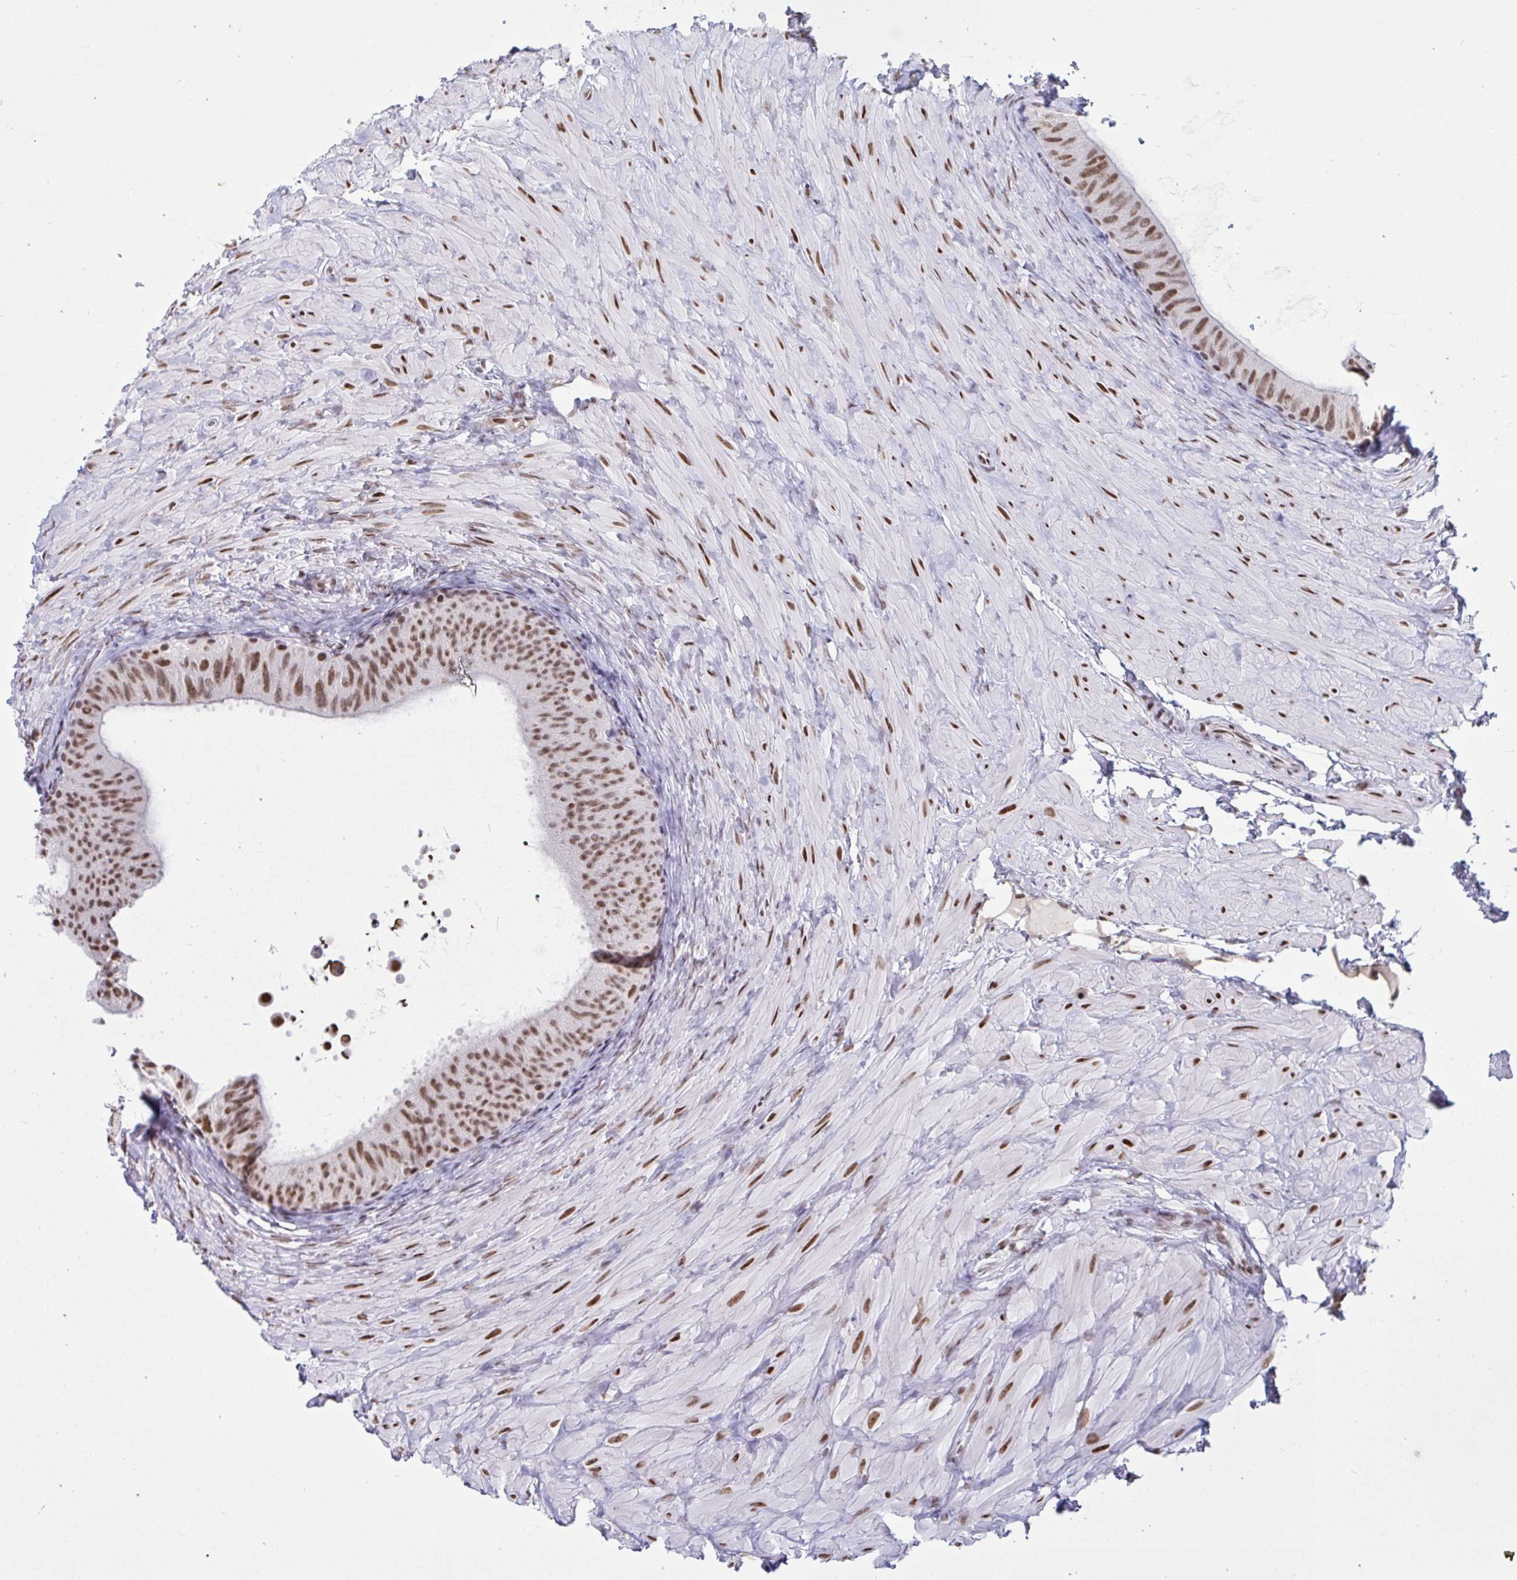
{"staining": {"intensity": "moderate", "quantity": ">75%", "location": "nuclear"}, "tissue": "epididymis", "cell_type": "Glandular cells", "image_type": "normal", "snomed": [{"axis": "morphology", "description": "Normal tissue, NOS"}, {"axis": "topography", "description": "Epididymis, spermatic cord, NOS"}, {"axis": "topography", "description": "Epididymis"}], "caption": "A high-resolution micrograph shows immunohistochemistry (IHC) staining of normal epididymis, which displays moderate nuclear positivity in about >75% of glandular cells. The staining was performed using DAB, with brown indicating positive protein expression. Nuclei are stained blue with hematoxylin.", "gene": "CBFA2T2", "patient": {"sex": "male", "age": 31}}